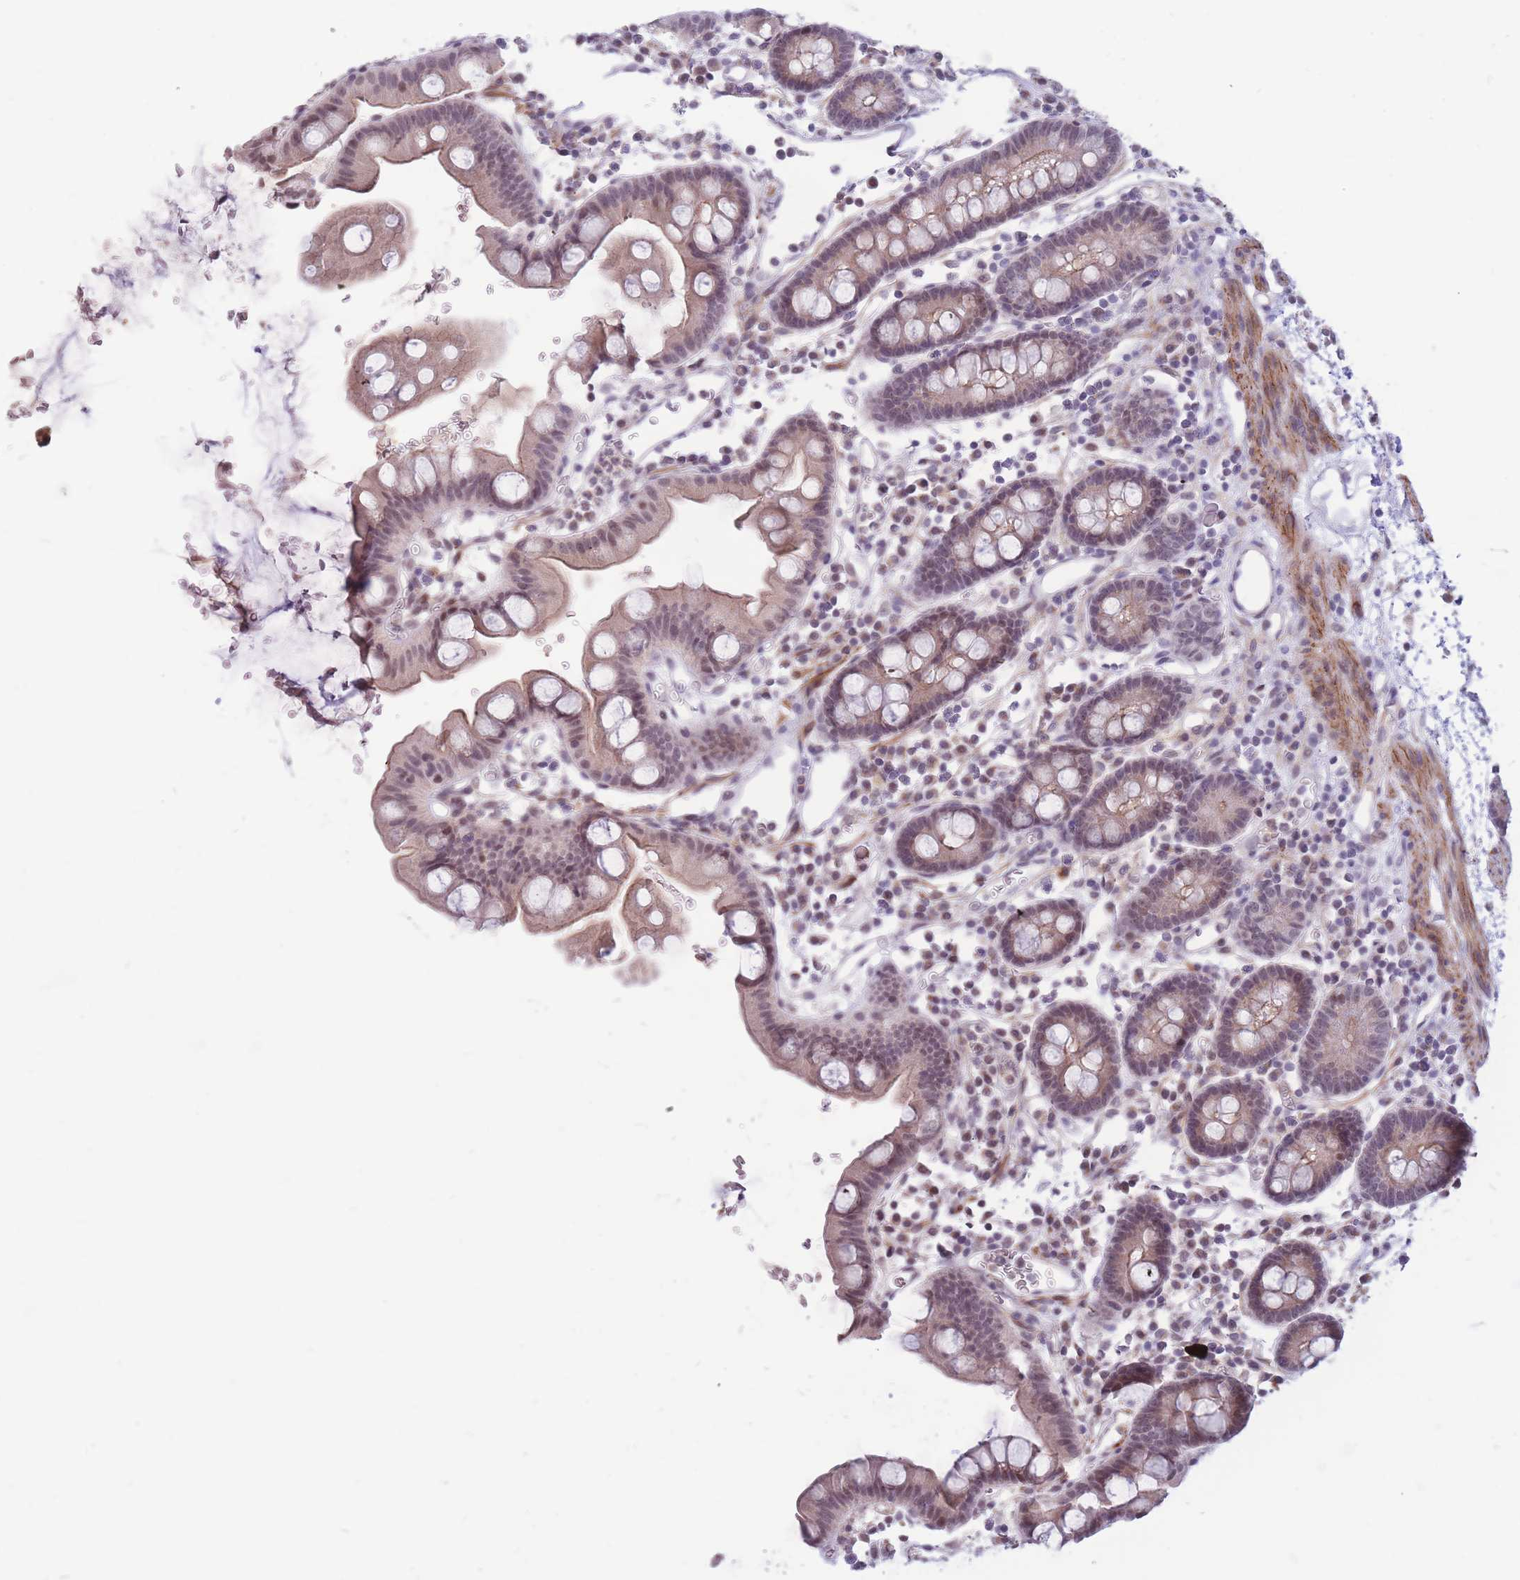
{"staining": {"intensity": "weak", "quantity": "25%-75%", "location": "cytoplasmic/membranous,nuclear"}, "tissue": "small intestine", "cell_type": "Glandular cells", "image_type": "normal", "snomed": [{"axis": "morphology", "description": "Normal tissue, NOS"}, {"axis": "topography", "description": "Stomach, upper"}, {"axis": "topography", "description": "Stomach, lower"}, {"axis": "topography", "description": "Small intestine"}], "caption": "Normal small intestine was stained to show a protein in brown. There is low levels of weak cytoplasmic/membranous,nuclear expression in about 25%-75% of glandular cells. (IHC, brightfield microscopy, high magnification).", "gene": "ADD2", "patient": {"sex": "male", "age": 68}}